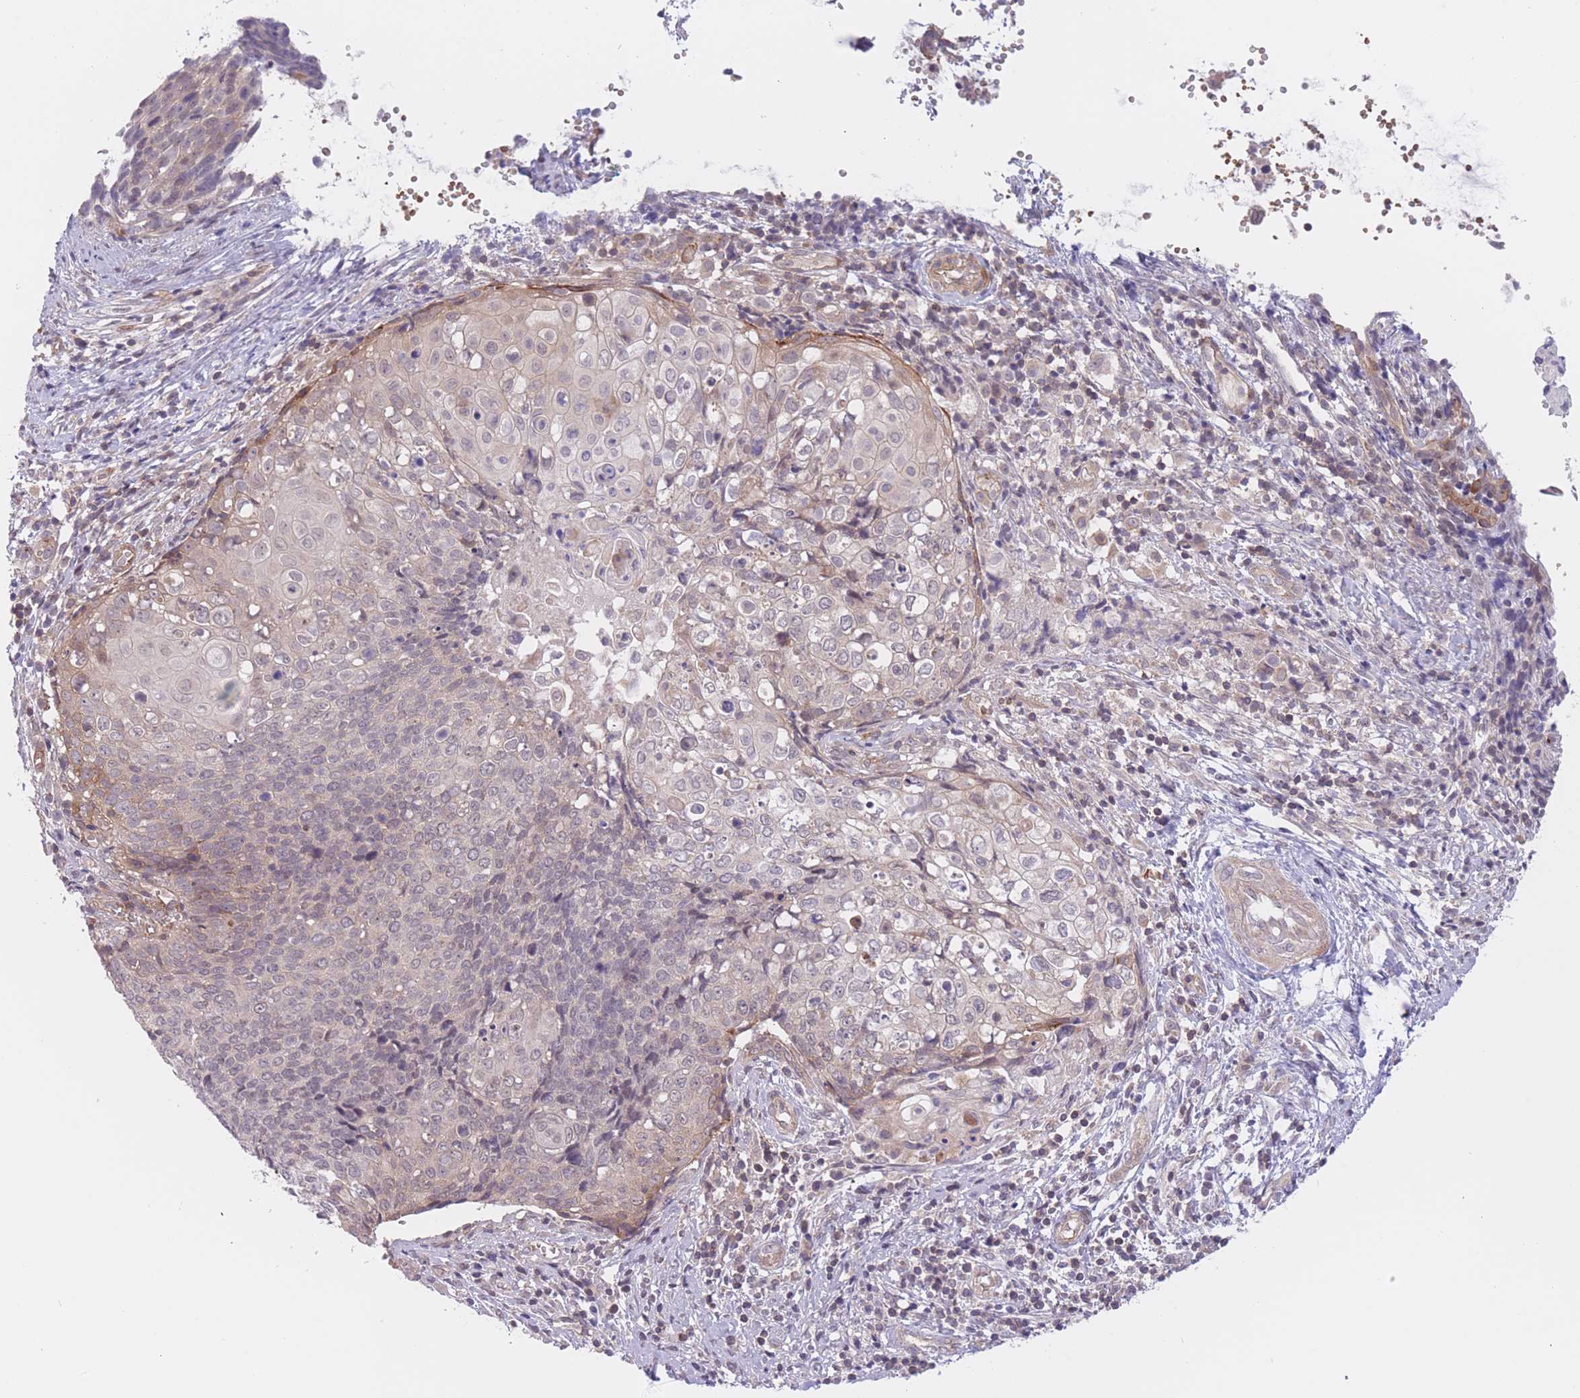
{"staining": {"intensity": "negative", "quantity": "none", "location": "none"}, "tissue": "cervical cancer", "cell_type": "Tumor cells", "image_type": "cancer", "snomed": [{"axis": "morphology", "description": "Squamous cell carcinoma, NOS"}, {"axis": "topography", "description": "Cervix"}], "caption": "This is an immunohistochemistry (IHC) image of cervical cancer (squamous cell carcinoma). There is no positivity in tumor cells.", "gene": "FUT5", "patient": {"sex": "female", "age": 39}}